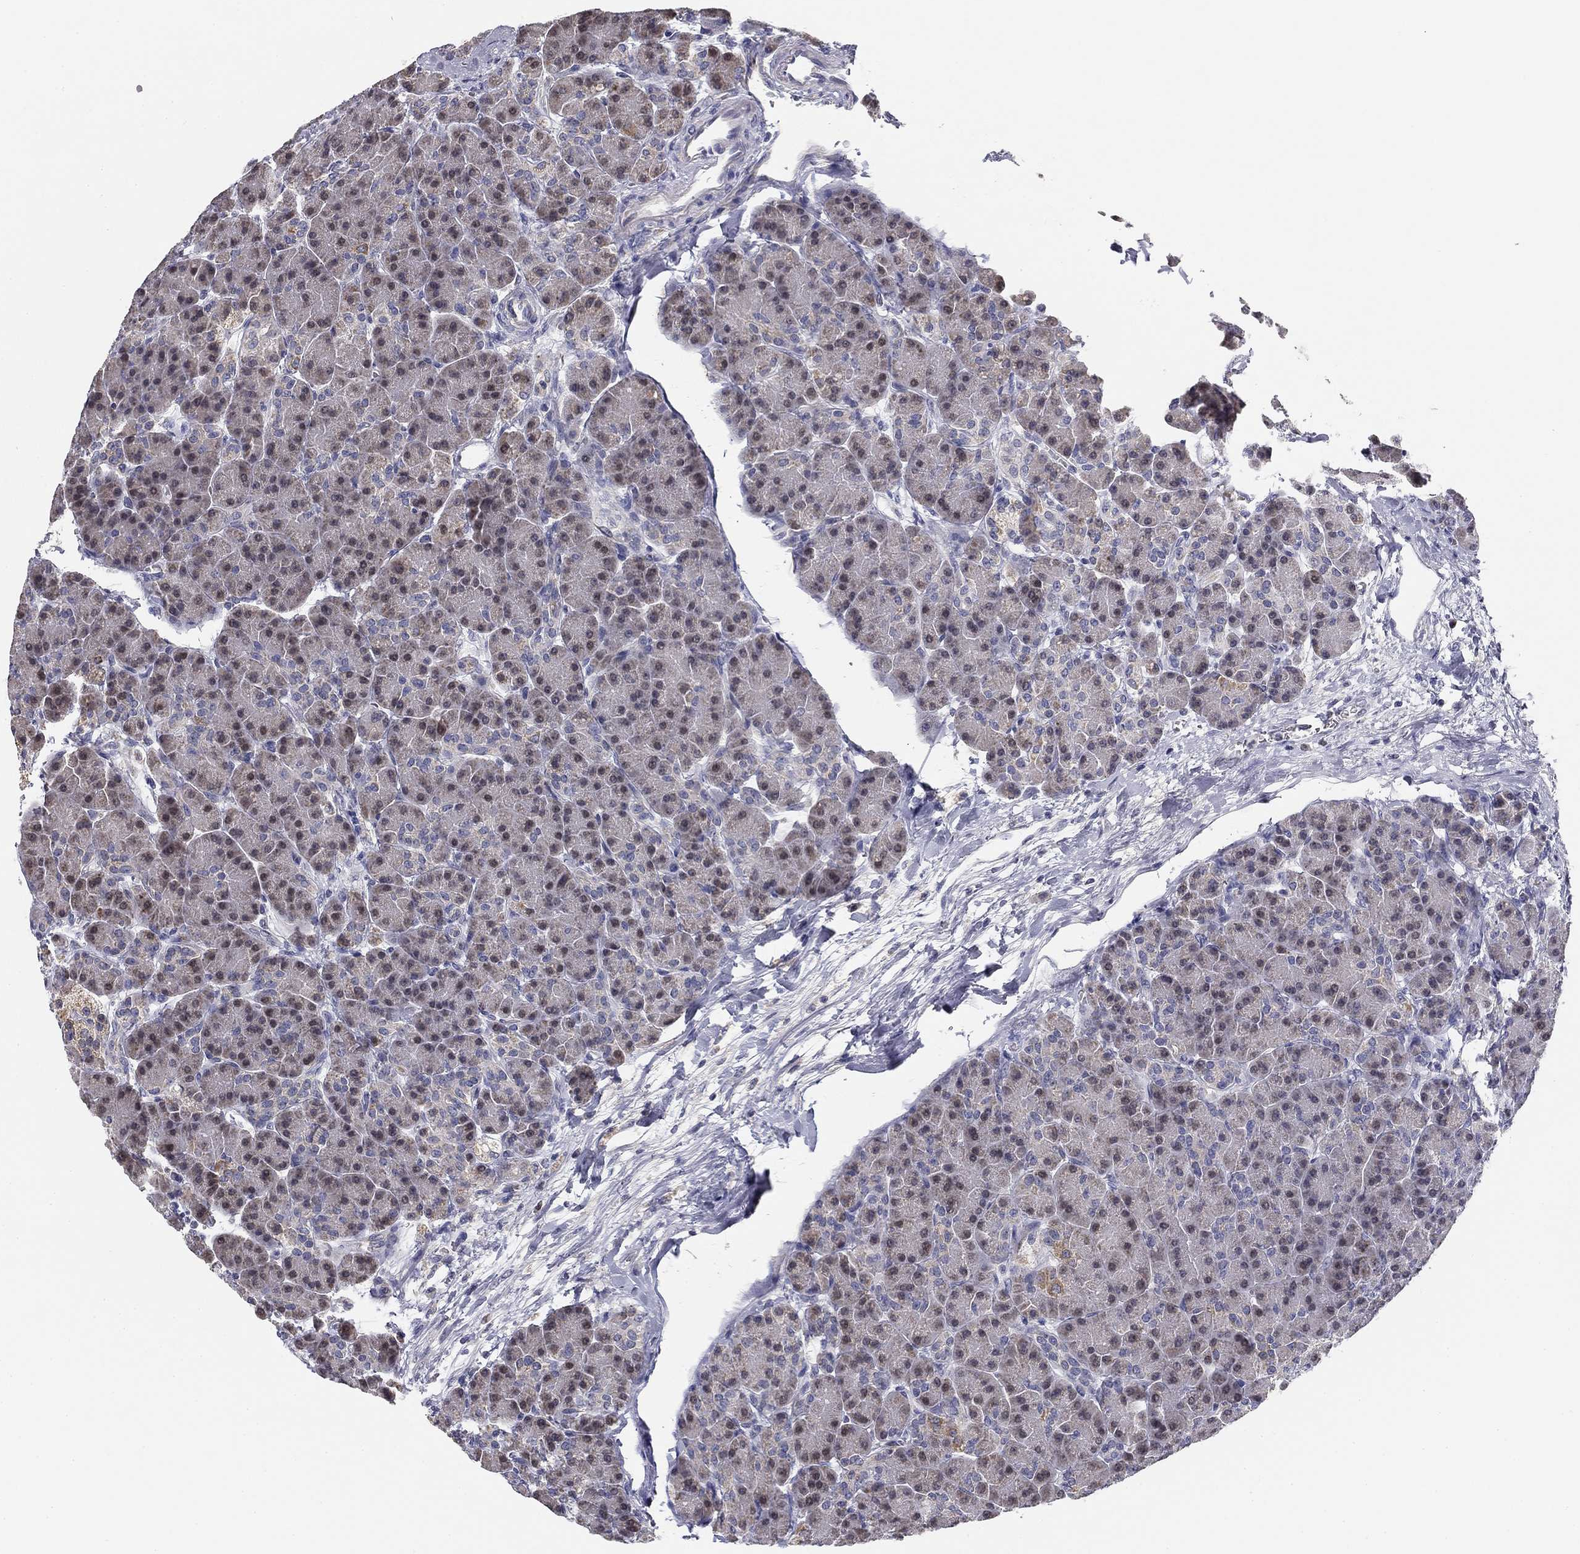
{"staining": {"intensity": "weak", "quantity": "25%-75%", "location": "nuclear"}, "tissue": "pancreas", "cell_type": "Exocrine glandular cells", "image_type": "normal", "snomed": [{"axis": "morphology", "description": "Normal tissue, NOS"}, {"axis": "topography", "description": "Pancreas"}], "caption": "Pancreas stained with a brown dye reveals weak nuclear positive expression in approximately 25%-75% of exocrine glandular cells.", "gene": "SLC2A9", "patient": {"sex": "female", "age": 63}}